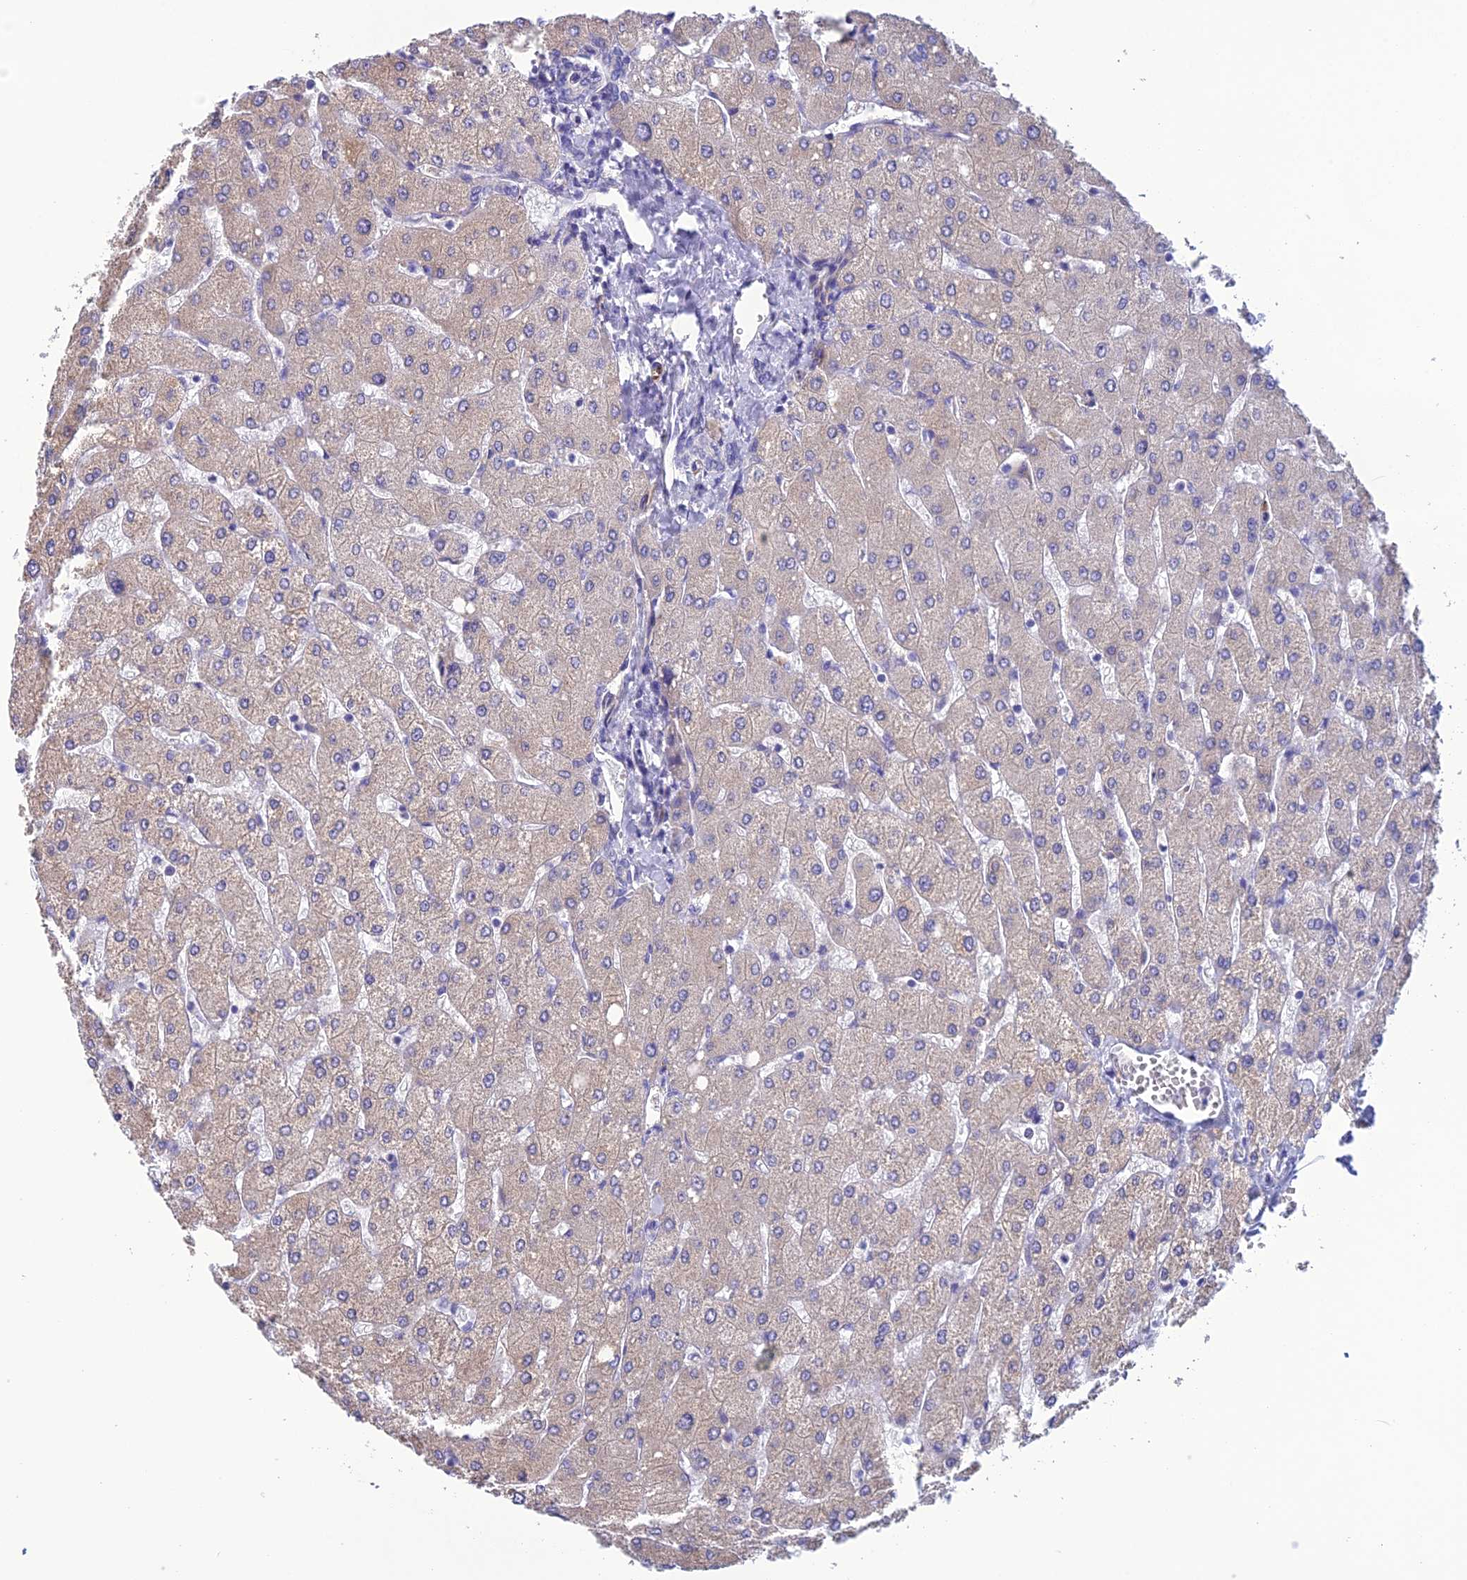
{"staining": {"intensity": "negative", "quantity": "none", "location": "none"}, "tissue": "liver", "cell_type": "Cholangiocytes", "image_type": "normal", "snomed": [{"axis": "morphology", "description": "Normal tissue, NOS"}, {"axis": "topography", "description": "Liver"}], "caption": "Immunohistochemistry of unremarkable liver exhibits no expression in cholangiocytes.", "gene": "FBXL20", "patient": {"sex": "male", "age": 55}}